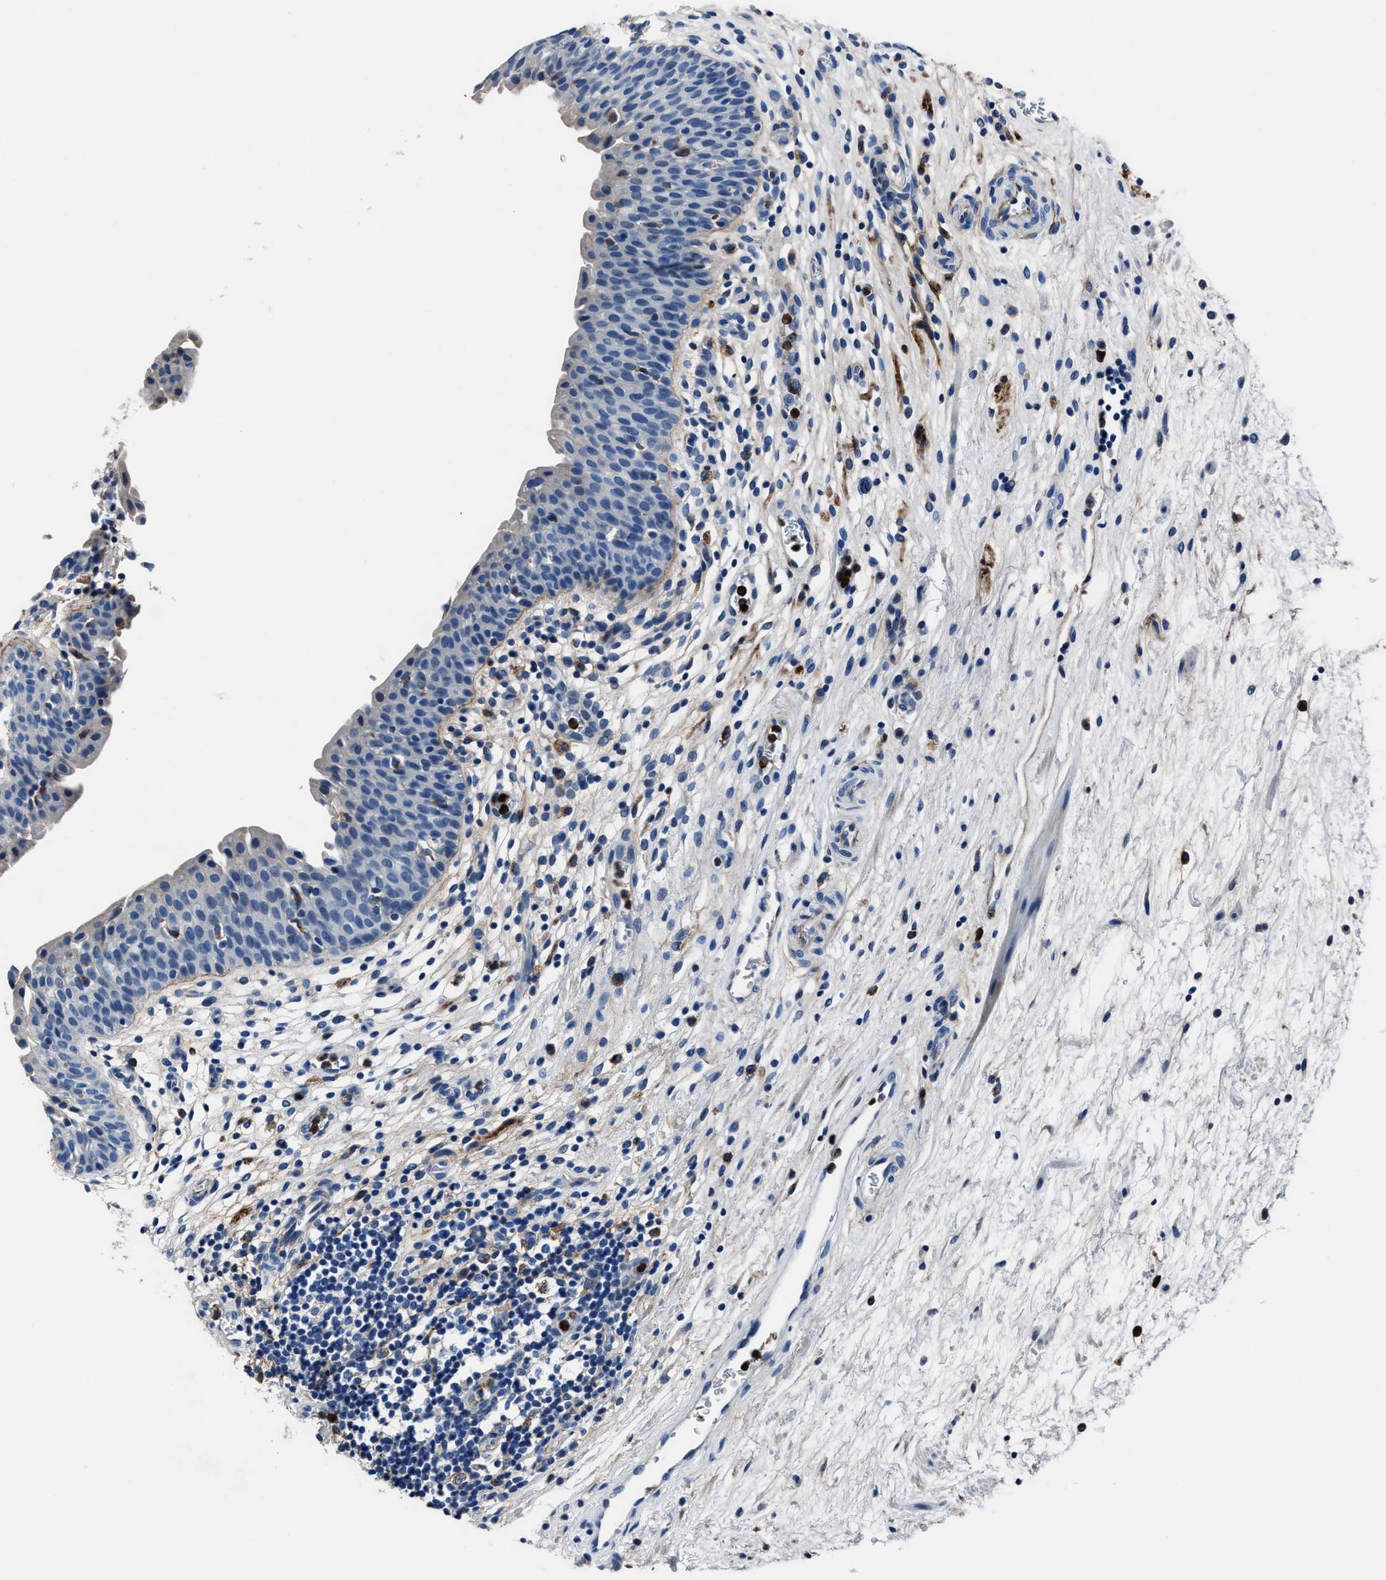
{"staining": {"intensity": "negative", "quantity": "none", "location": "none"}, "tissue": "urinary bladder", "cell_type": "Urothelial cells", "image_type": "normal", "snomed": [{"axis": "morphology", "description": "Normal tissue, NOS"}, {"axis": "topography", "description": "Urinary bladder"}], "caption": "Image shows no protein staining in urothelial cells of benign urinary bladder. Brightfield microscopy of immunohistochemistry stained with DAB (3,3'-diaminobenzidine) (brown) and hematoxylin (blue), captured at high magnification.", "gene": "FGL2", "patient": {"sex": "male", "age": 37}}